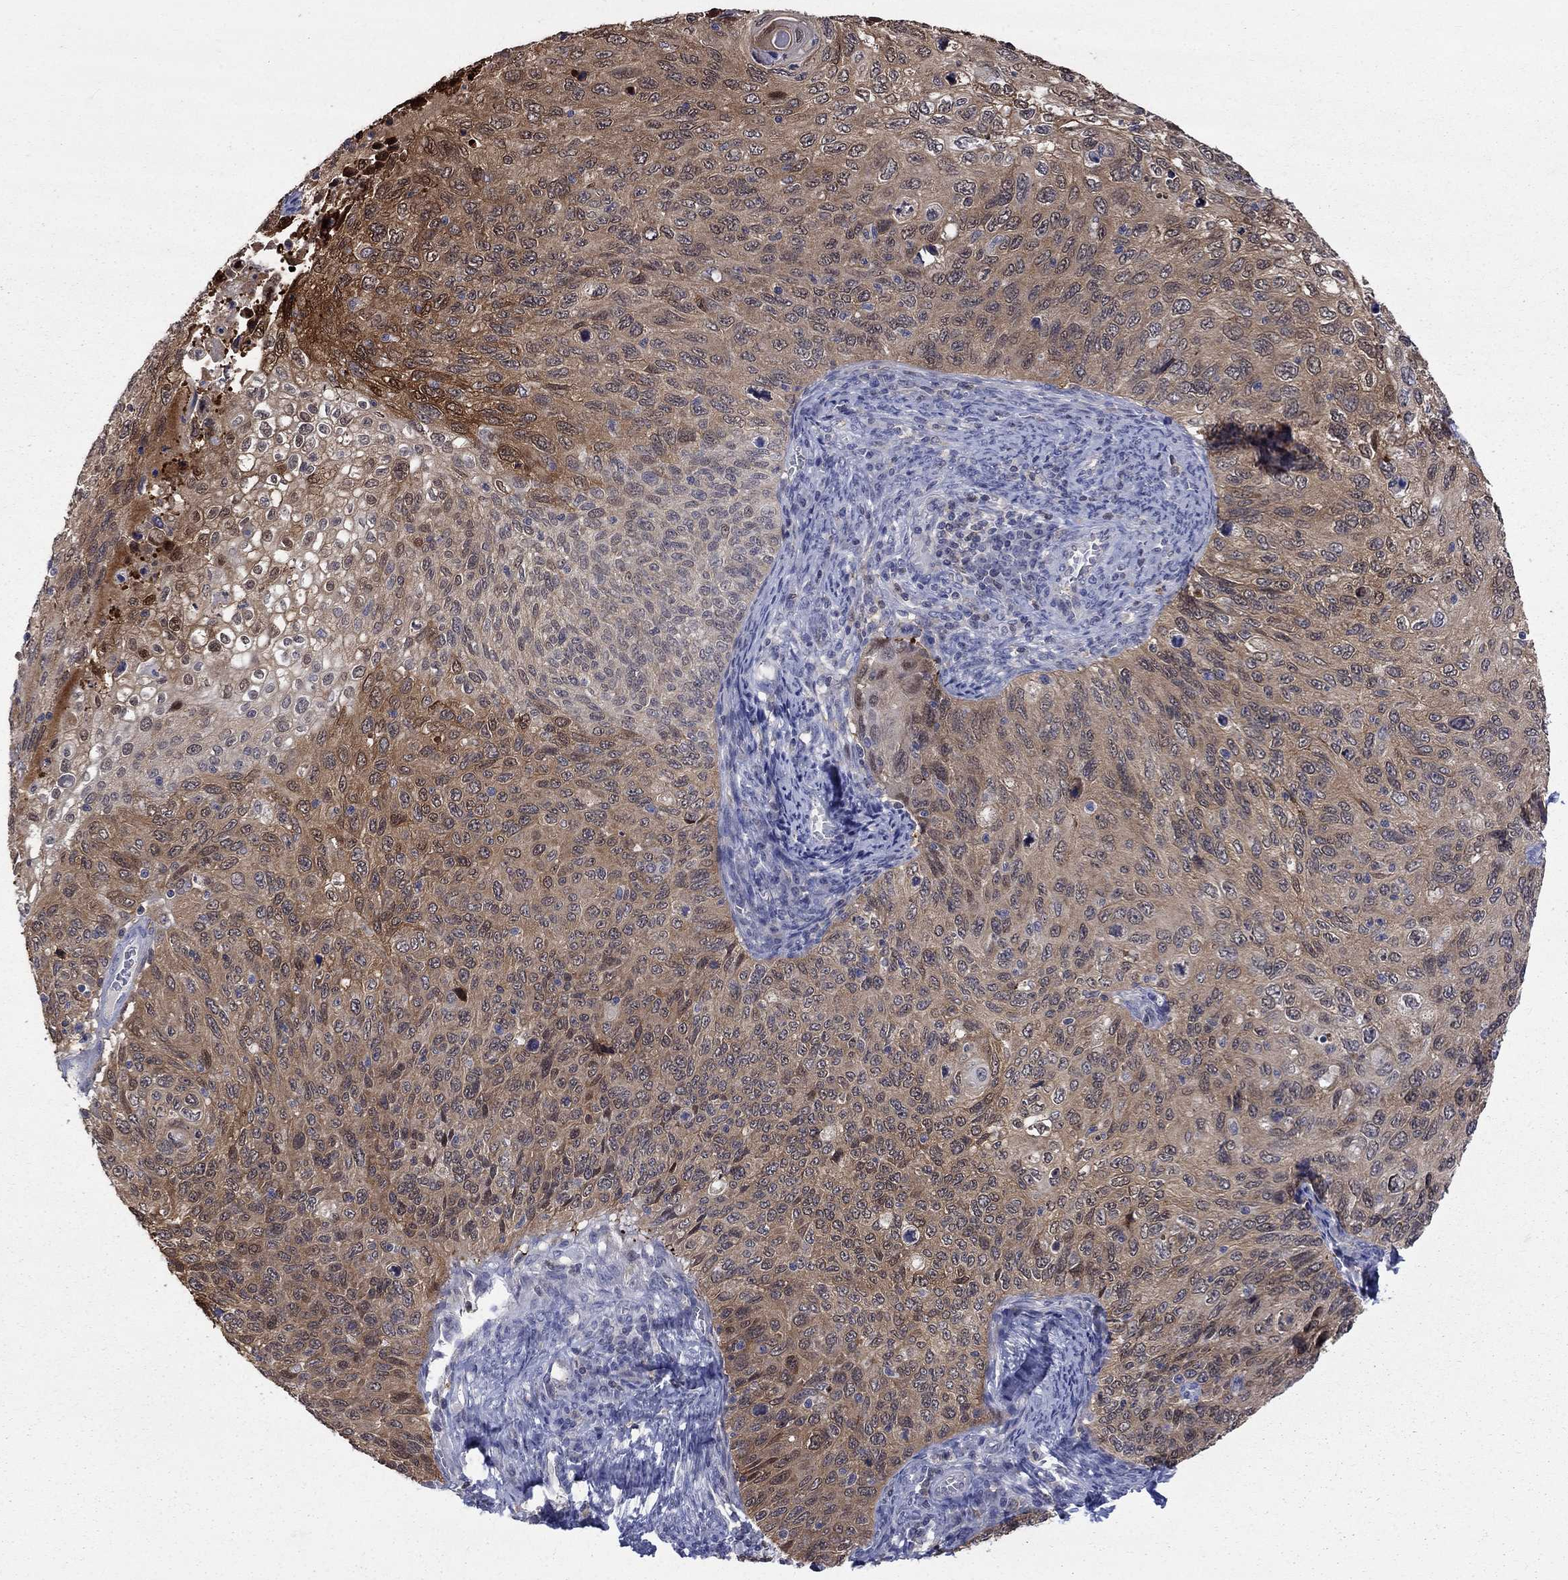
{"staining": {"intensity": "moderate", "quantity": ">75%", "location": "cytoplasmic/membranous"}, "tissue": "cervical cancer", "cell_type": "Tumor cells", "image_type": "cancer", "snomed": [{"axis": "morphology", "description": "Squamous cell carcinoma, NOS"}, {"axis": "topography", "description": "Cervix"}], "caption": "Human cervical squamous cell carcinoma stained with a protein marker demonstrates moderate staining in tumor cells.", "gene": "HKDC1", "patient": {"sex": "female", "age": 70}}